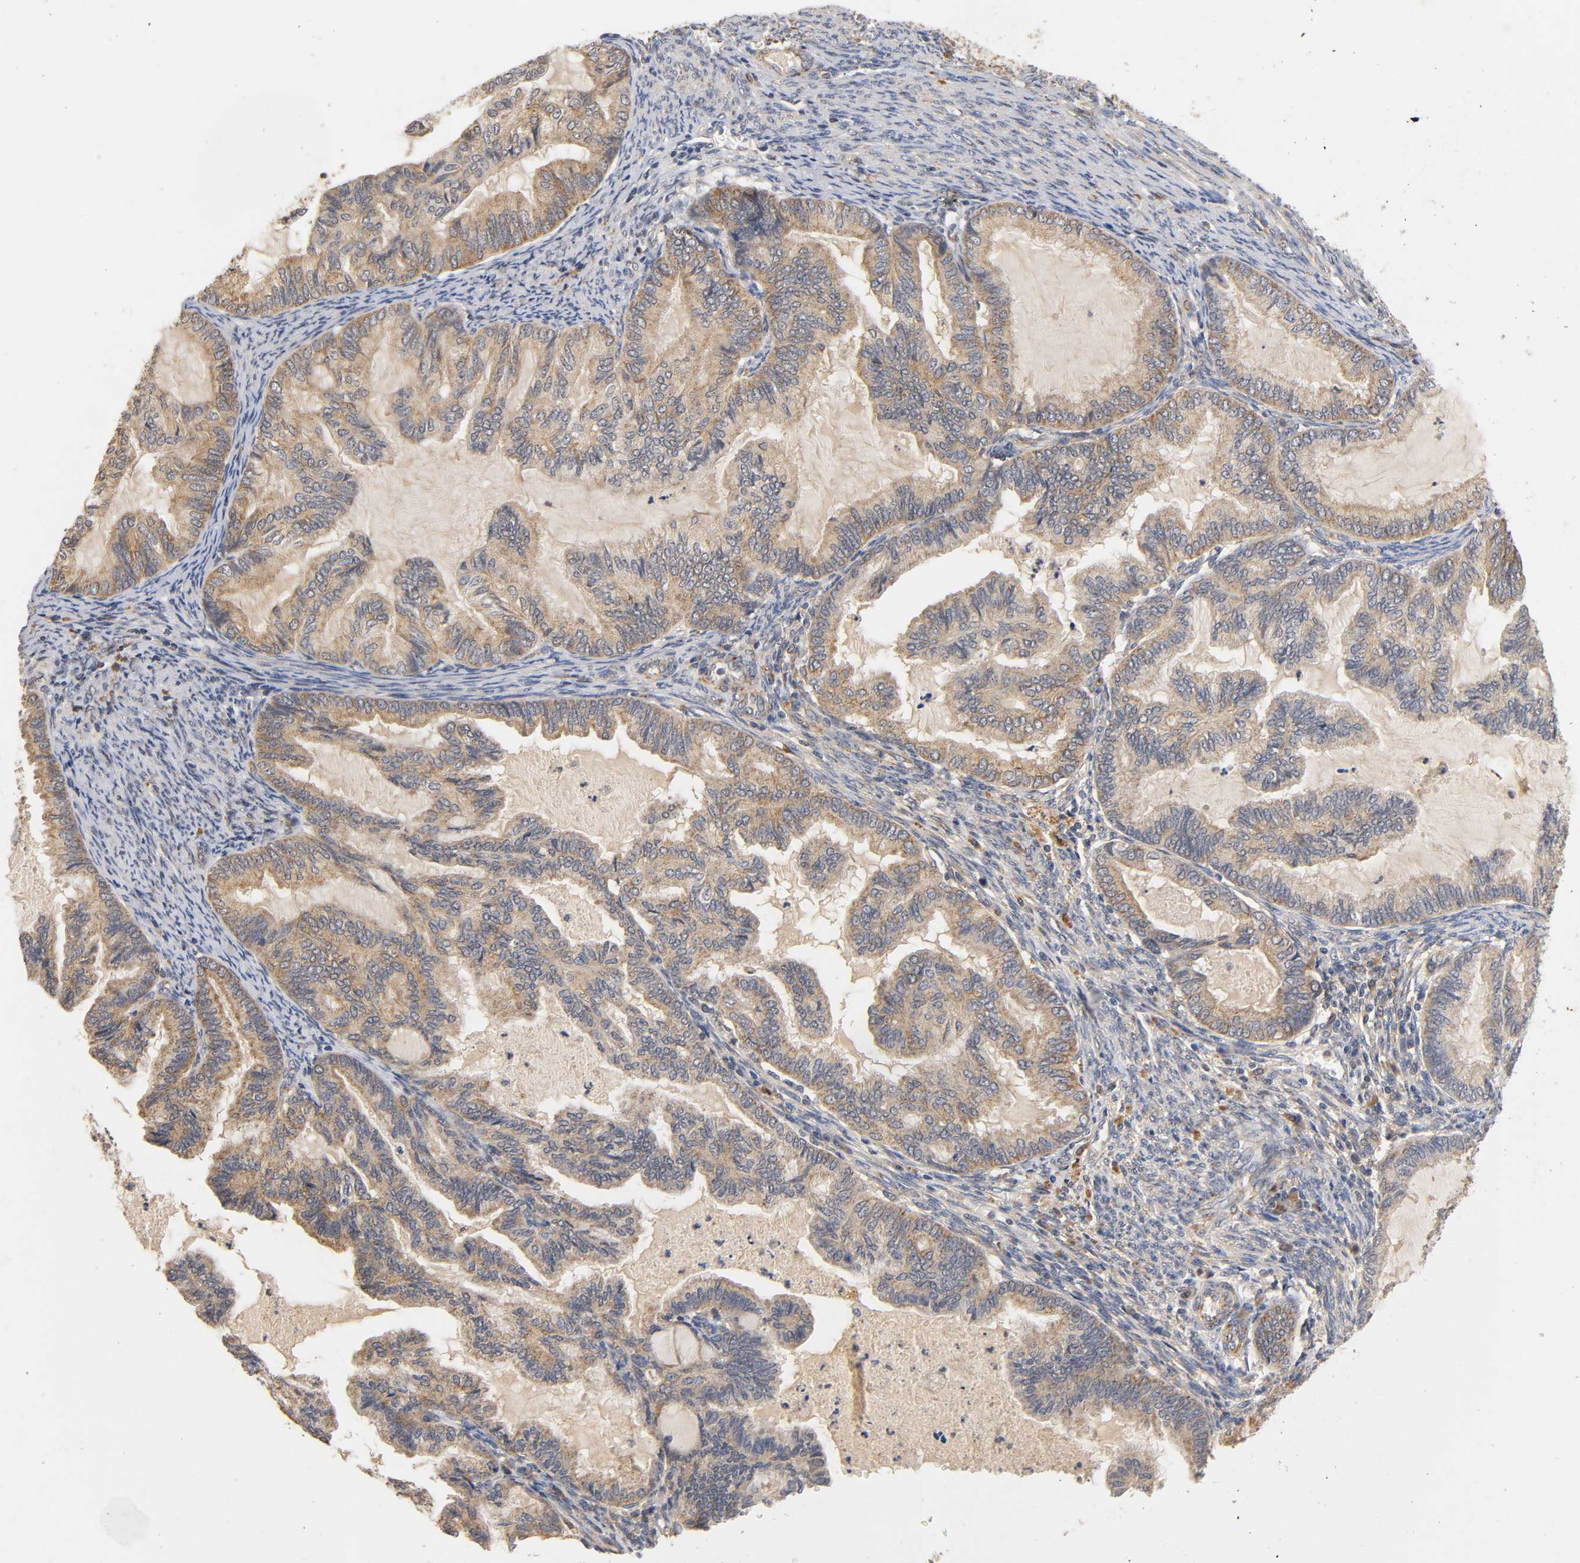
{"staining": {"intensity": "weak", "quantity": ">75%", "location": "cytoplasmic/membranous"}, "tissue": "cervical cancer", "cell_type": "Tumor cells", "image_type": "cancer", "snomed": [{"axis": "morphology", "description": "Normal tissue, NOS"}, {"axis": "morphology", "description": "Adenocarcinoma, NOS"}, {"axis": "topography", "description": "Cervix"}, {"axis": "topography", "description": "Endometrium"}], "caption": "DAB immunohistochemical staining of human cervical cancer exhibits weak cytoplasmic/membranous protein expression in approximately >75% of tumor cells. The protein of interest is shown in brown color, while the nuclei are stained blue.", "gene": "SCAP", "patient": {"sex": "female", "age": 86}}